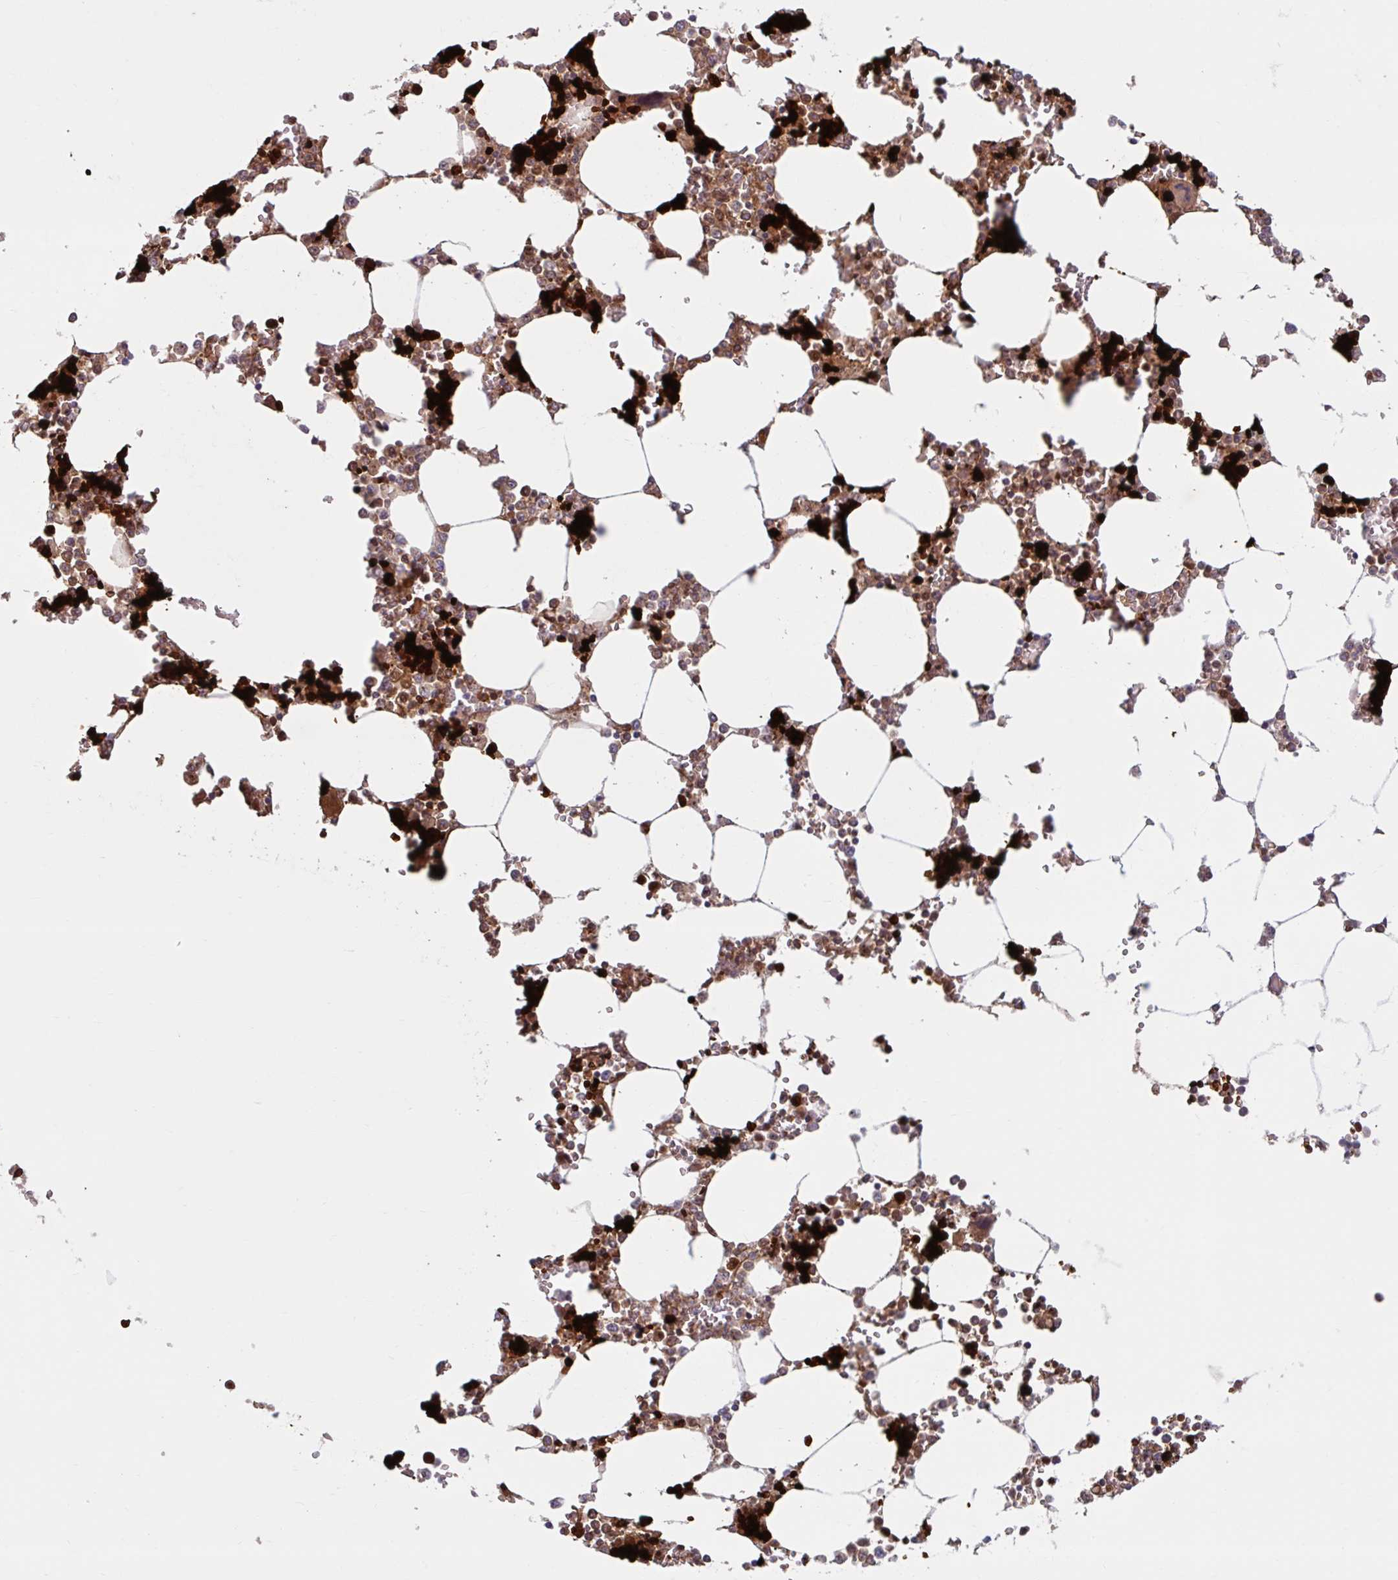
{"staining": {"intensity": "strong", "quantity": ">75%", "location": "cytoplasmic/membranous"}, "tissue": "bone marrow", "cell_type": "Hematopoietic cells", "image_type": "normal", "snomed": [{"axis": "morphology", "description": "Normal tissue, NOS"}, {"axis": "topography", "description": "Bone marrow"}], "caption": "Immunohistochemical staining of benign bone marrow shows strong cytoplasmic/membranous protein staining in approximately >75% of hematopoietic cells.", "gene": "HMBS", "patient": {"sex": "male", "age": 64}}